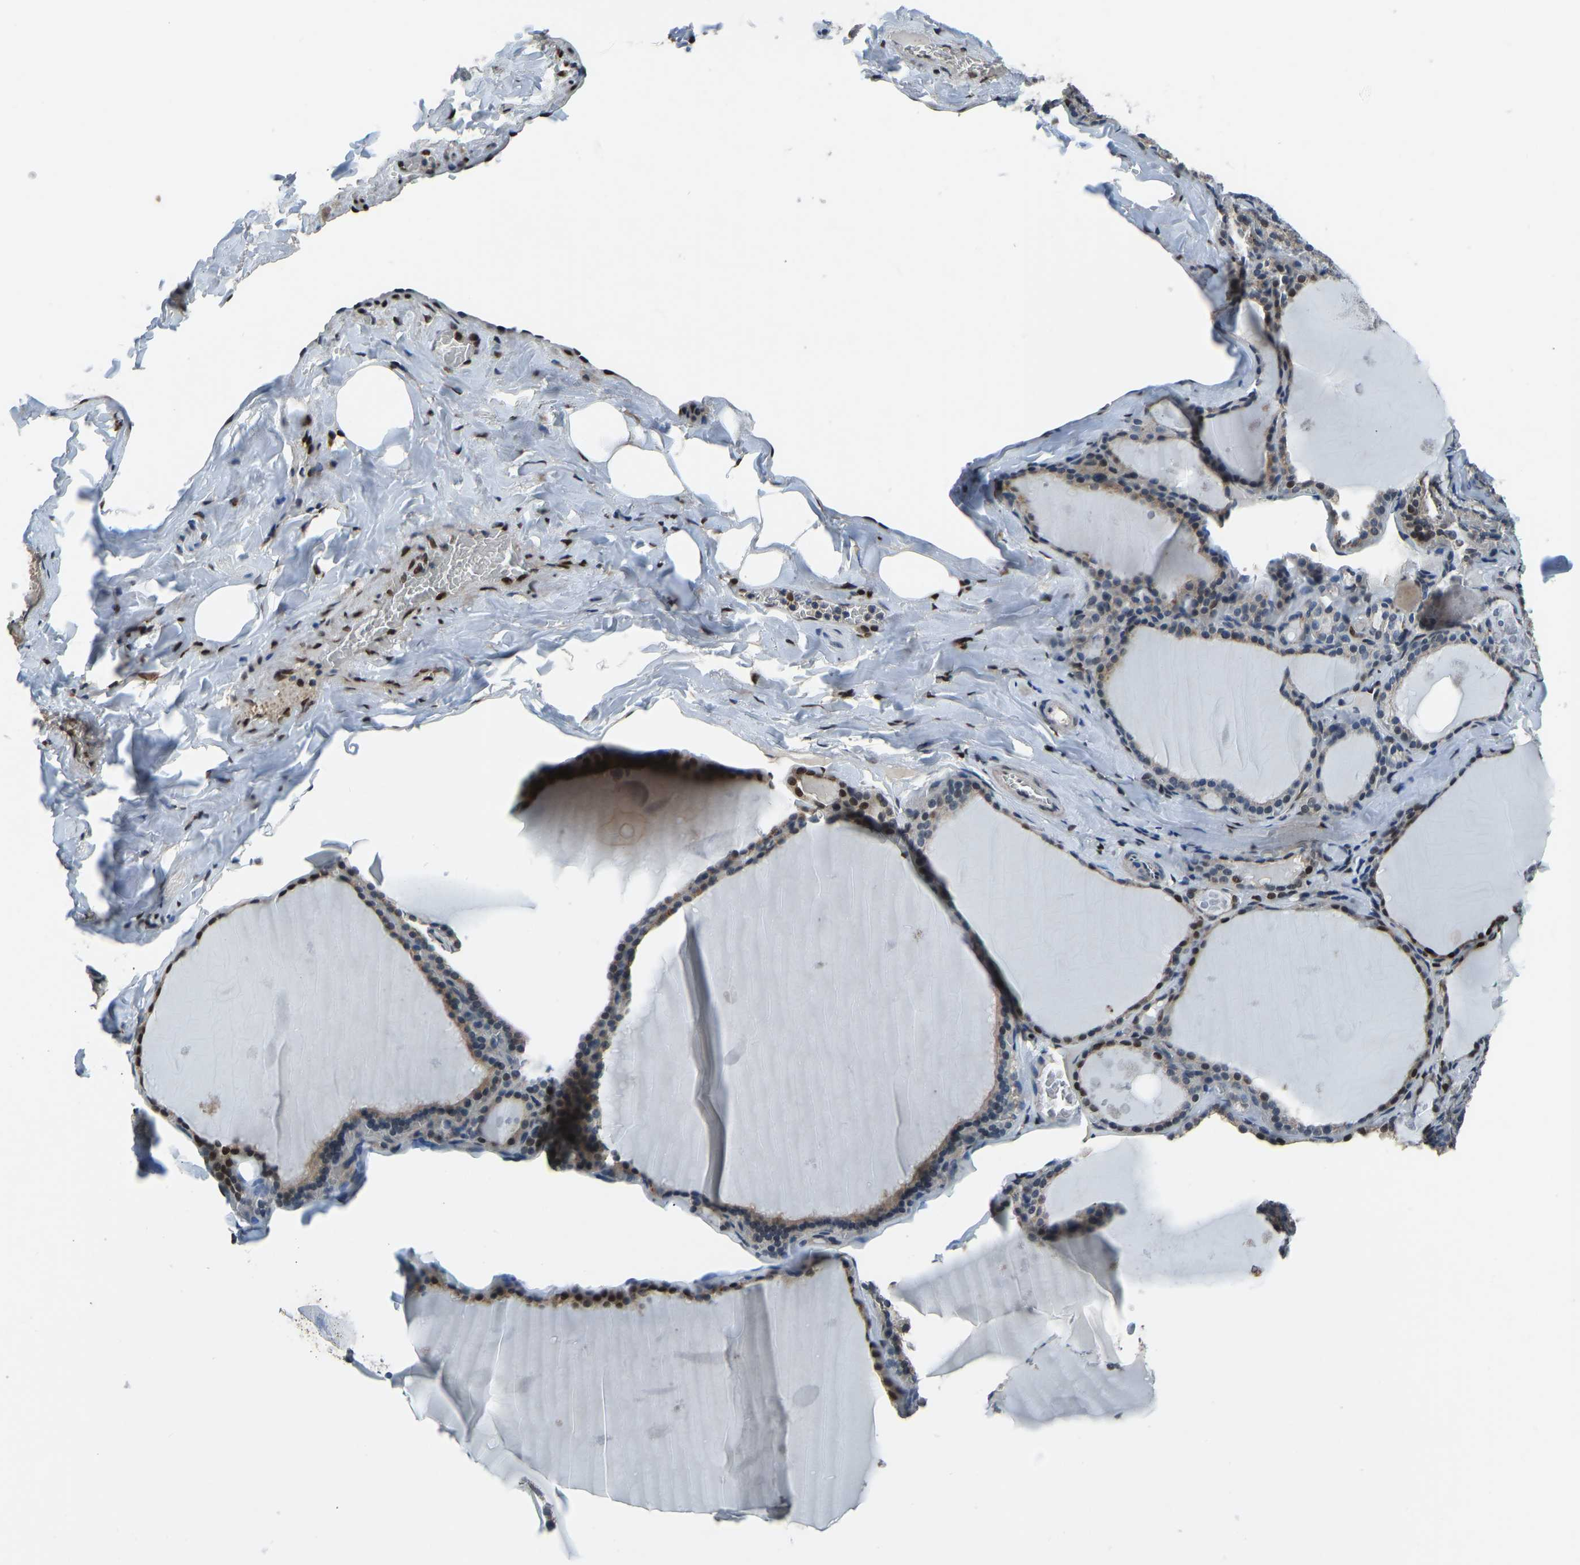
{"staining": {"intensity": "strong", "quantity": "25%-75%", "location": "cytoplasmic/membranous,nuclear"}, "tissue": "thyroid gland", "cell_type": "Glandular cells", "image_type": "normal", "snomed": [{"axis": "morphology", "description": "Normal tissue, NOS"}, {"axis": "topography", "description": "Thyroid gland"}], "caption": "About 25%-75% of glandular cells in benign thyroid gland reveal strong cytoplasmic/membranous,nuclear protein staining as visualized by brown immunohistochemical staining.", "gene": "FOS", "patient": {"sex": "male", "age": 56}}